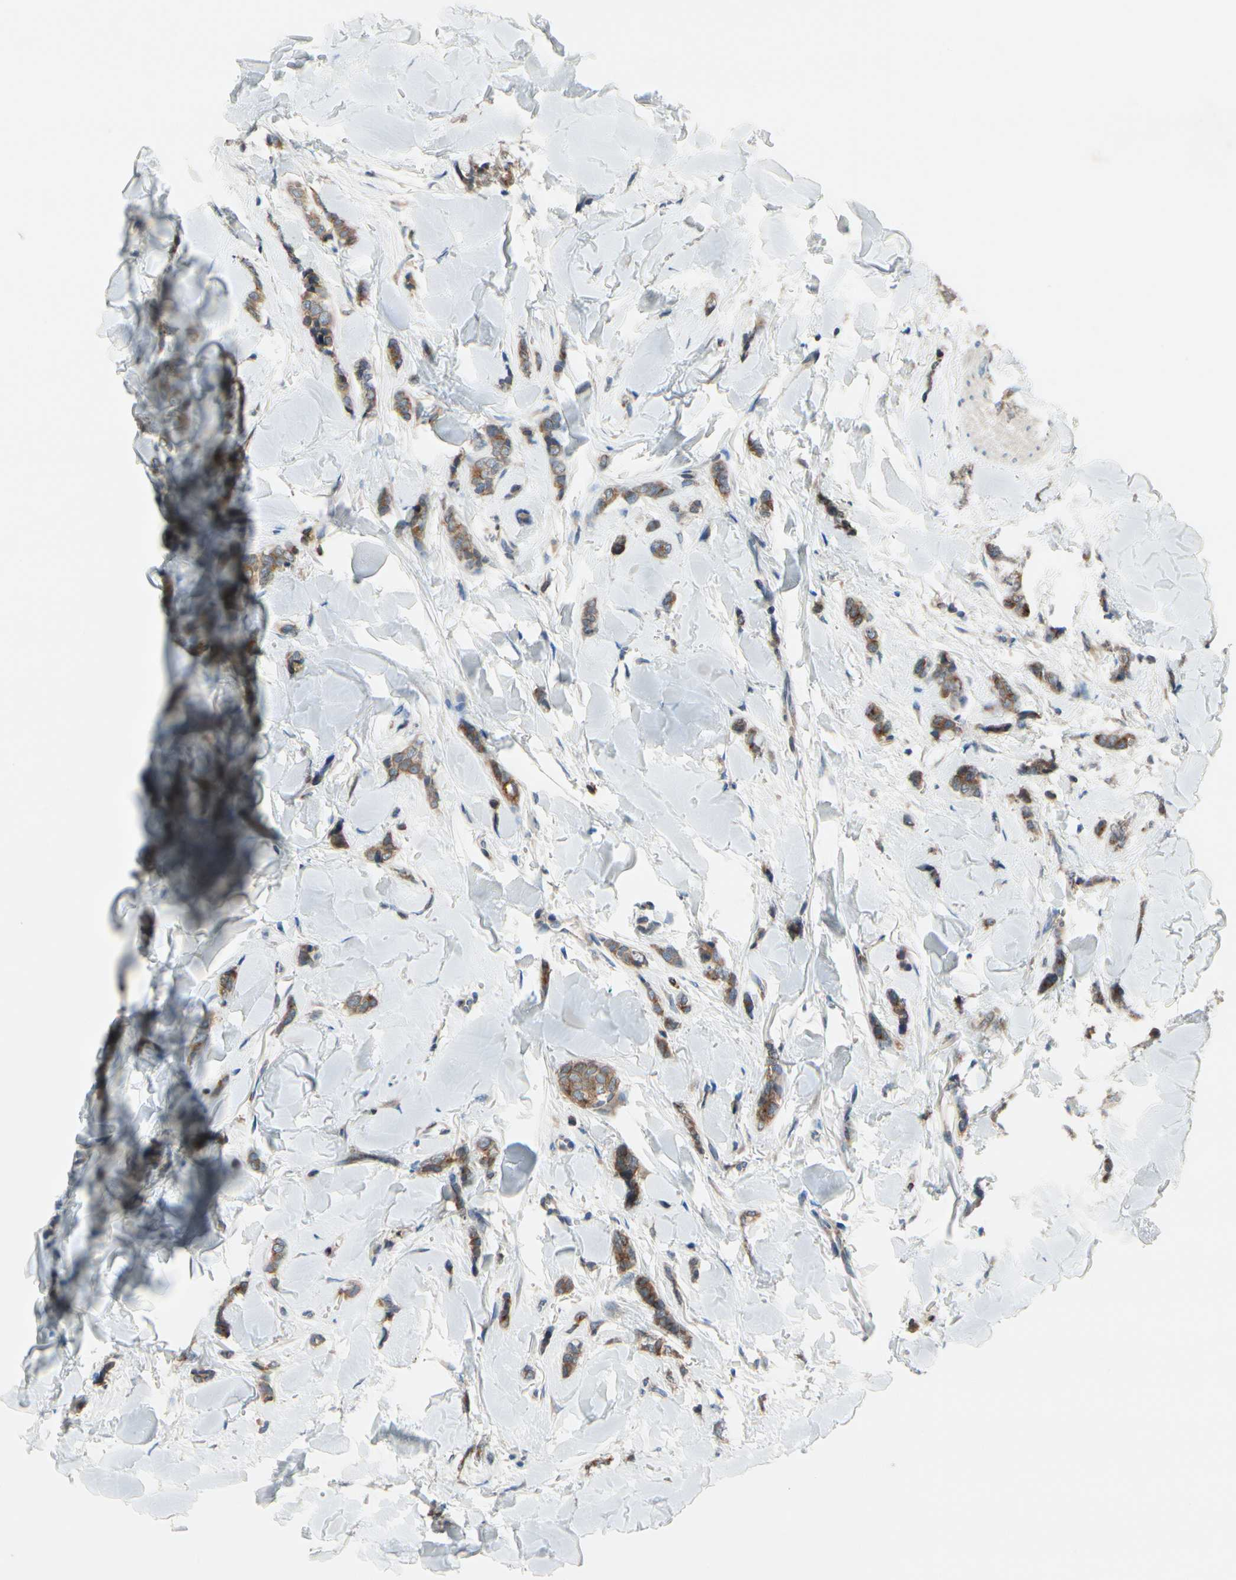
{"staining": {"intensity": "moderate", "quantity": ">75%", "location": "cytoplasmic/membranous"}, "tissue": "breast cancer", "cell_type": "Tumor cells", "image_type": "cancer", "snomed": [{"axis": "morphology", "description": "Lobular carcinoma"}, {"axis": "topography", "description": "Skin"}, {"axis": "topography", "description": "Breast"}], "caption": "This is an image of IHC staining of breast cancer (lobular carcinoma), which shows moderate positivity in the cytoplasmic/membranous of tumor cells.", "gene": "PRXL2A", "patient": {"sex": "female", "age": 46}}